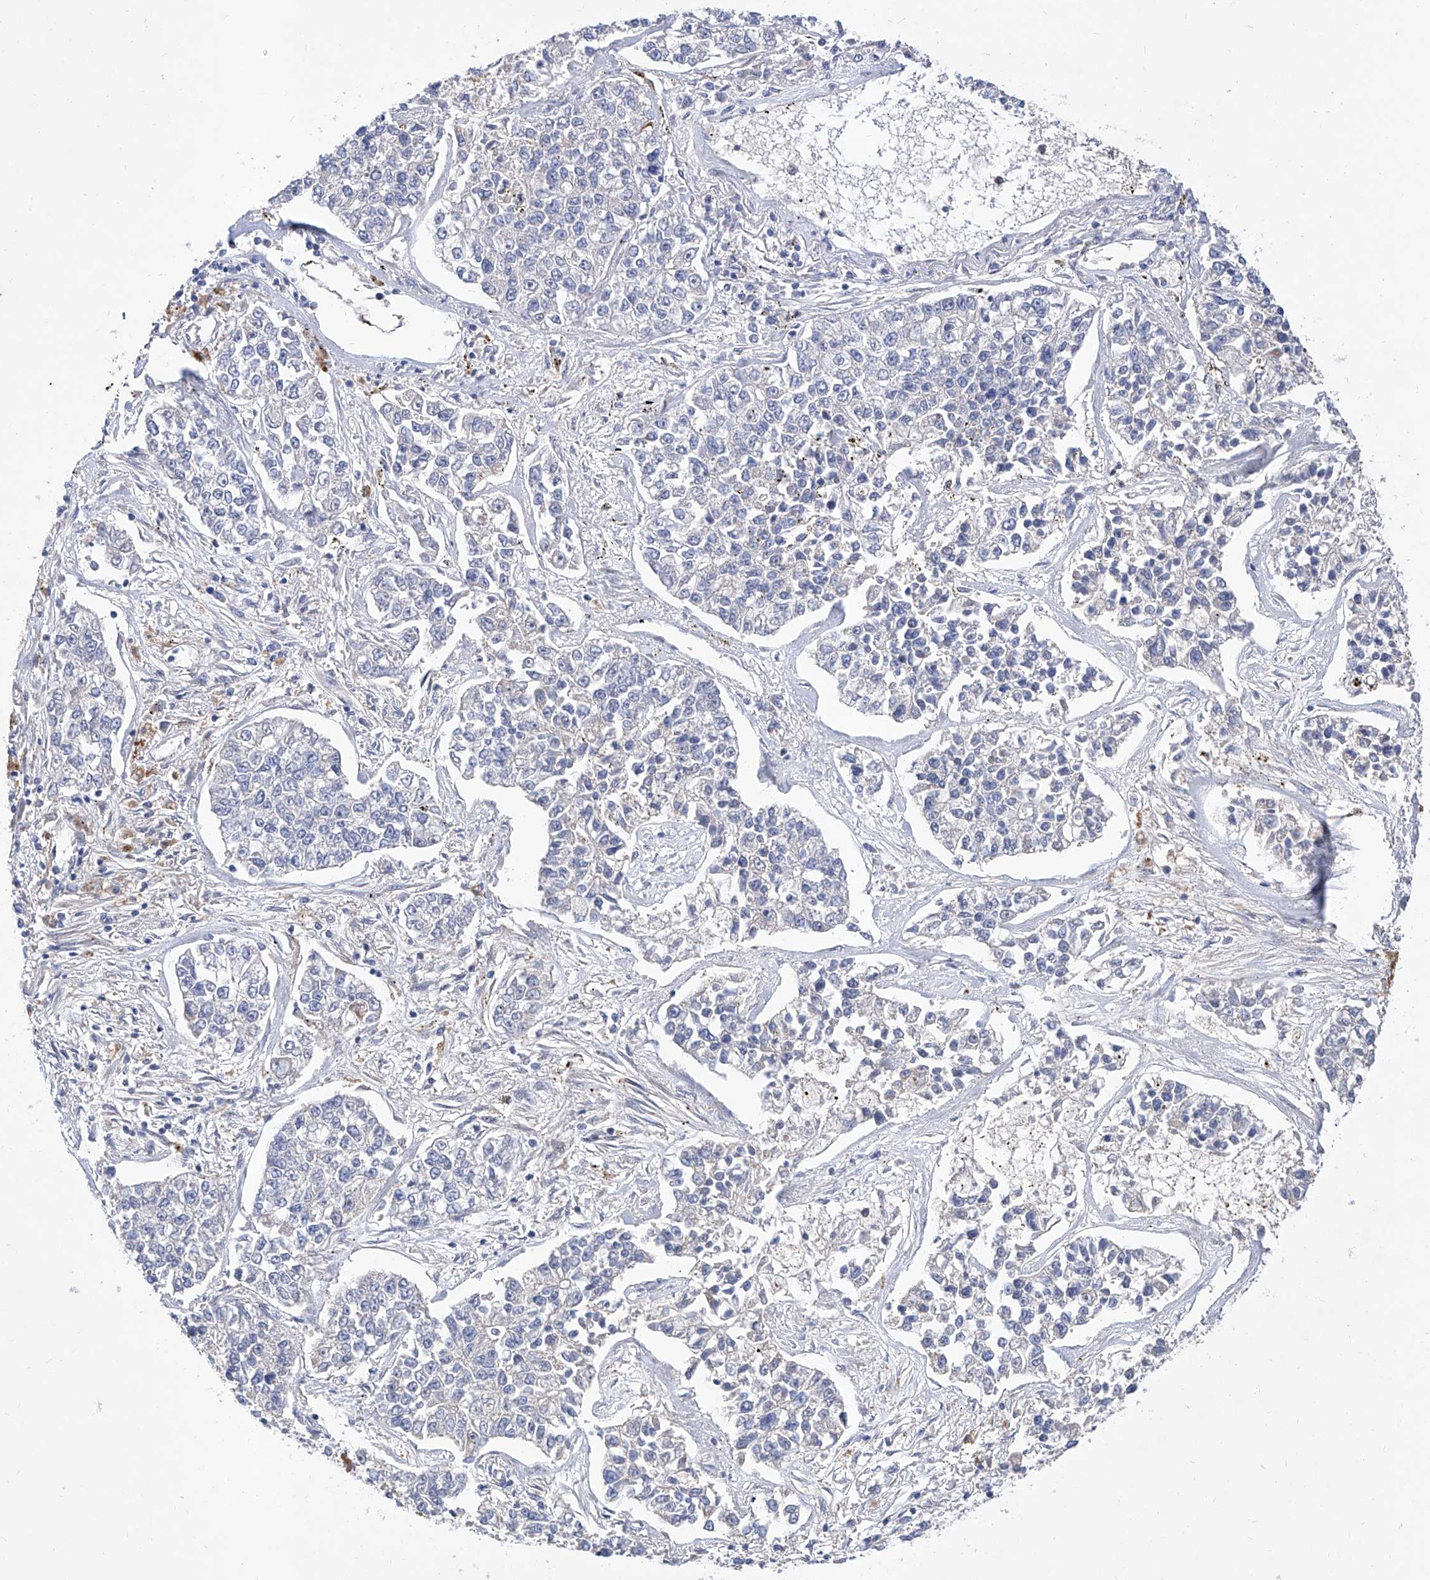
{"staining": {"intensity": "negative", "quantity": "none", "location": "none"}, "tissue": "lung cancer", "cell_type": "Tumor cells", "image_type": "cancer", "snomed": [{"axis": "morphology", "description": "Adenocarcinoma, NOS"}, {"axis": "topography", "description": "Lung"}], "caption": "The immunohistochemistry (IHC) histopathology image has no significant expression in tumor cells of lung cancer (adenocarcinoma) tissue.", "gene": "FUCA2", "patient": {"sex": "male", "age": 49}}